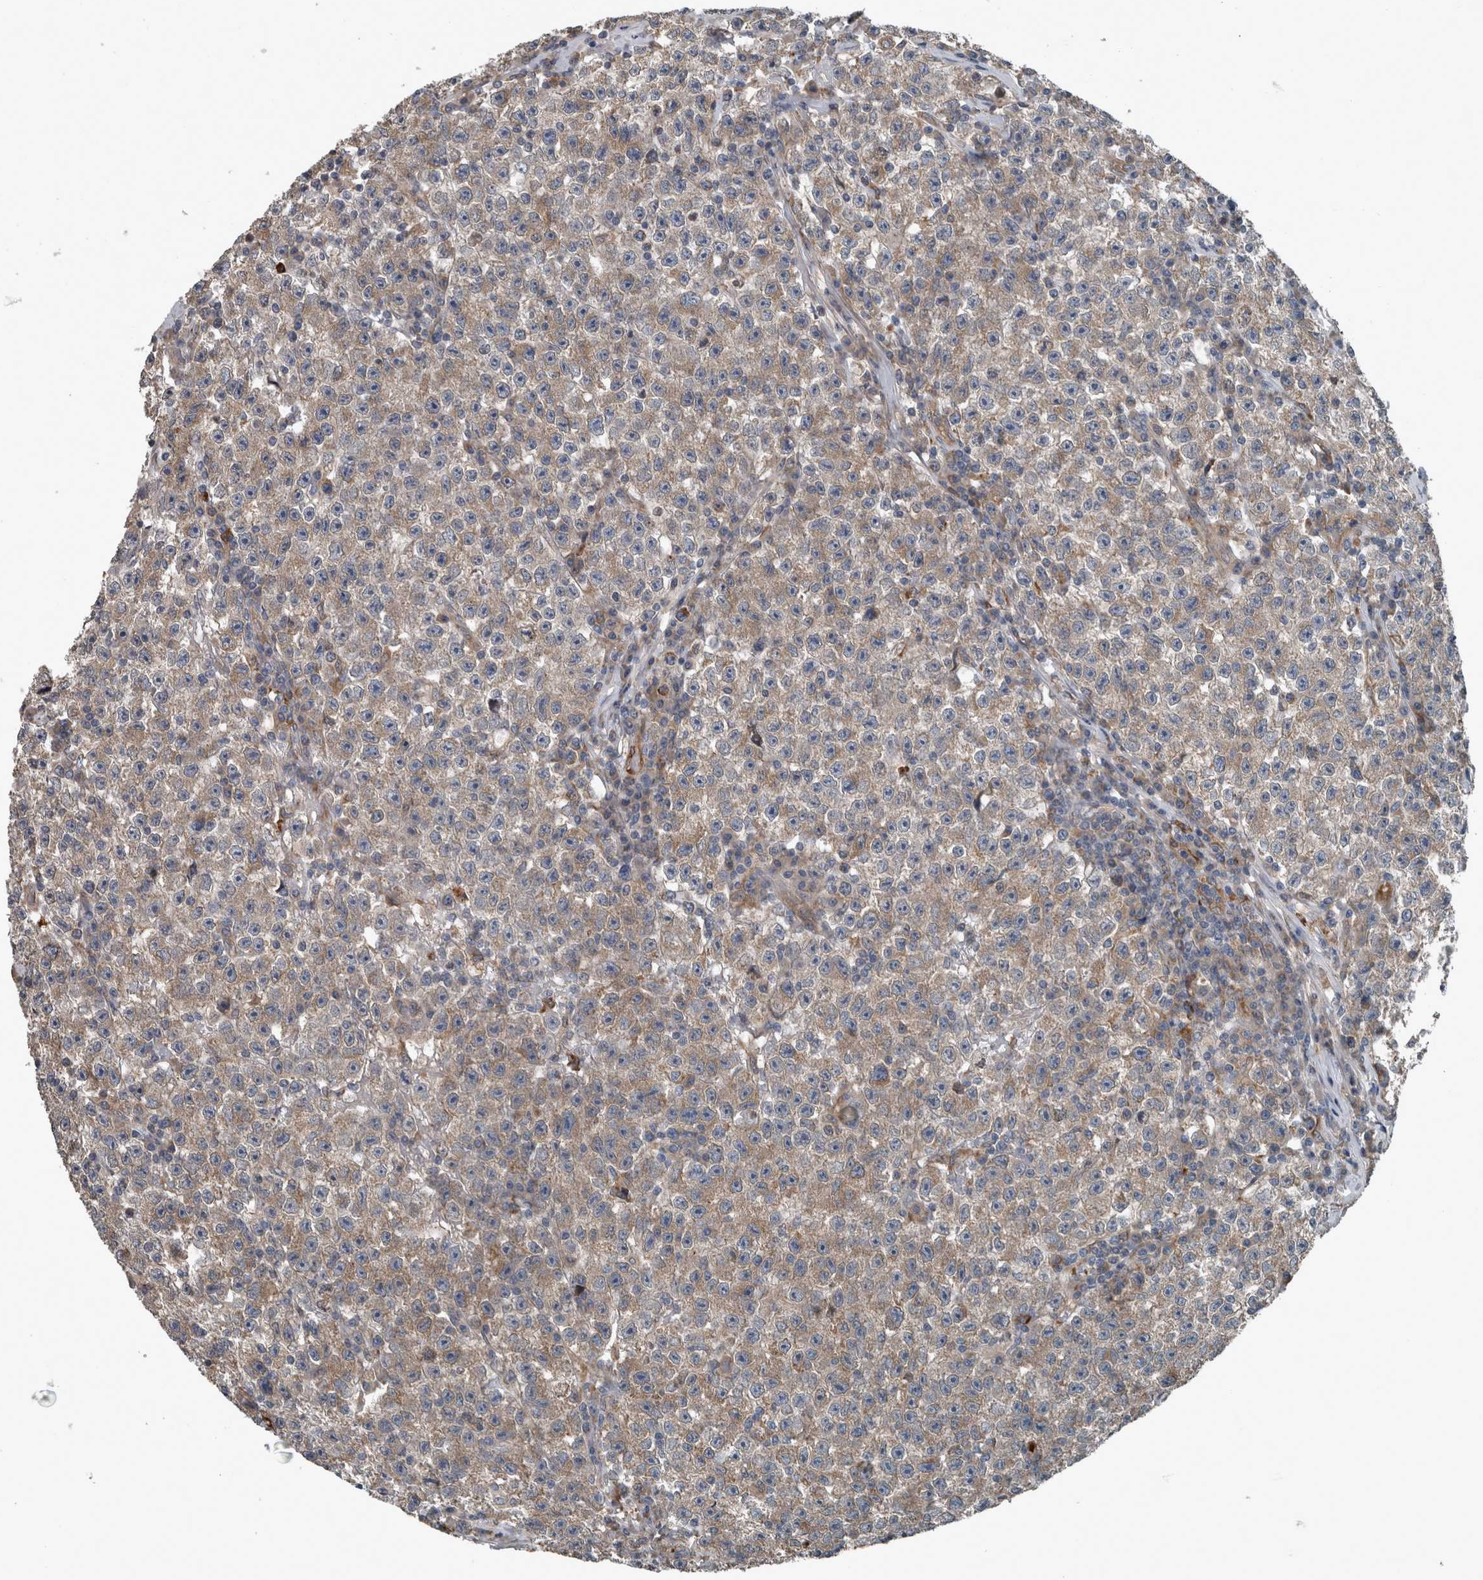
{"staining": {"intensity": "weak", "quantity": ">75%", "location": "cytoplasmic/membranous"}, "tissue": "testis cancer", "cell_type": "Tumor cells", "image_type": "cancer", "snomed": [{"axis": "morphology", "description": "Seminoma, NOS"}, {"axis": "topography", "description": "Testis"}], "caption": "Weak cytoplasmic/membranous staining is present in about >75% of tumor cells in testis cancer. The staining is performed using DAB (3,3'-diaminobenzidine) brown chromogen to label protein expression. The nuclei are counter-stained blue using hematoxylin.", "gene": "EXOC8", "patient": {"sex": "male", "age": 22}}